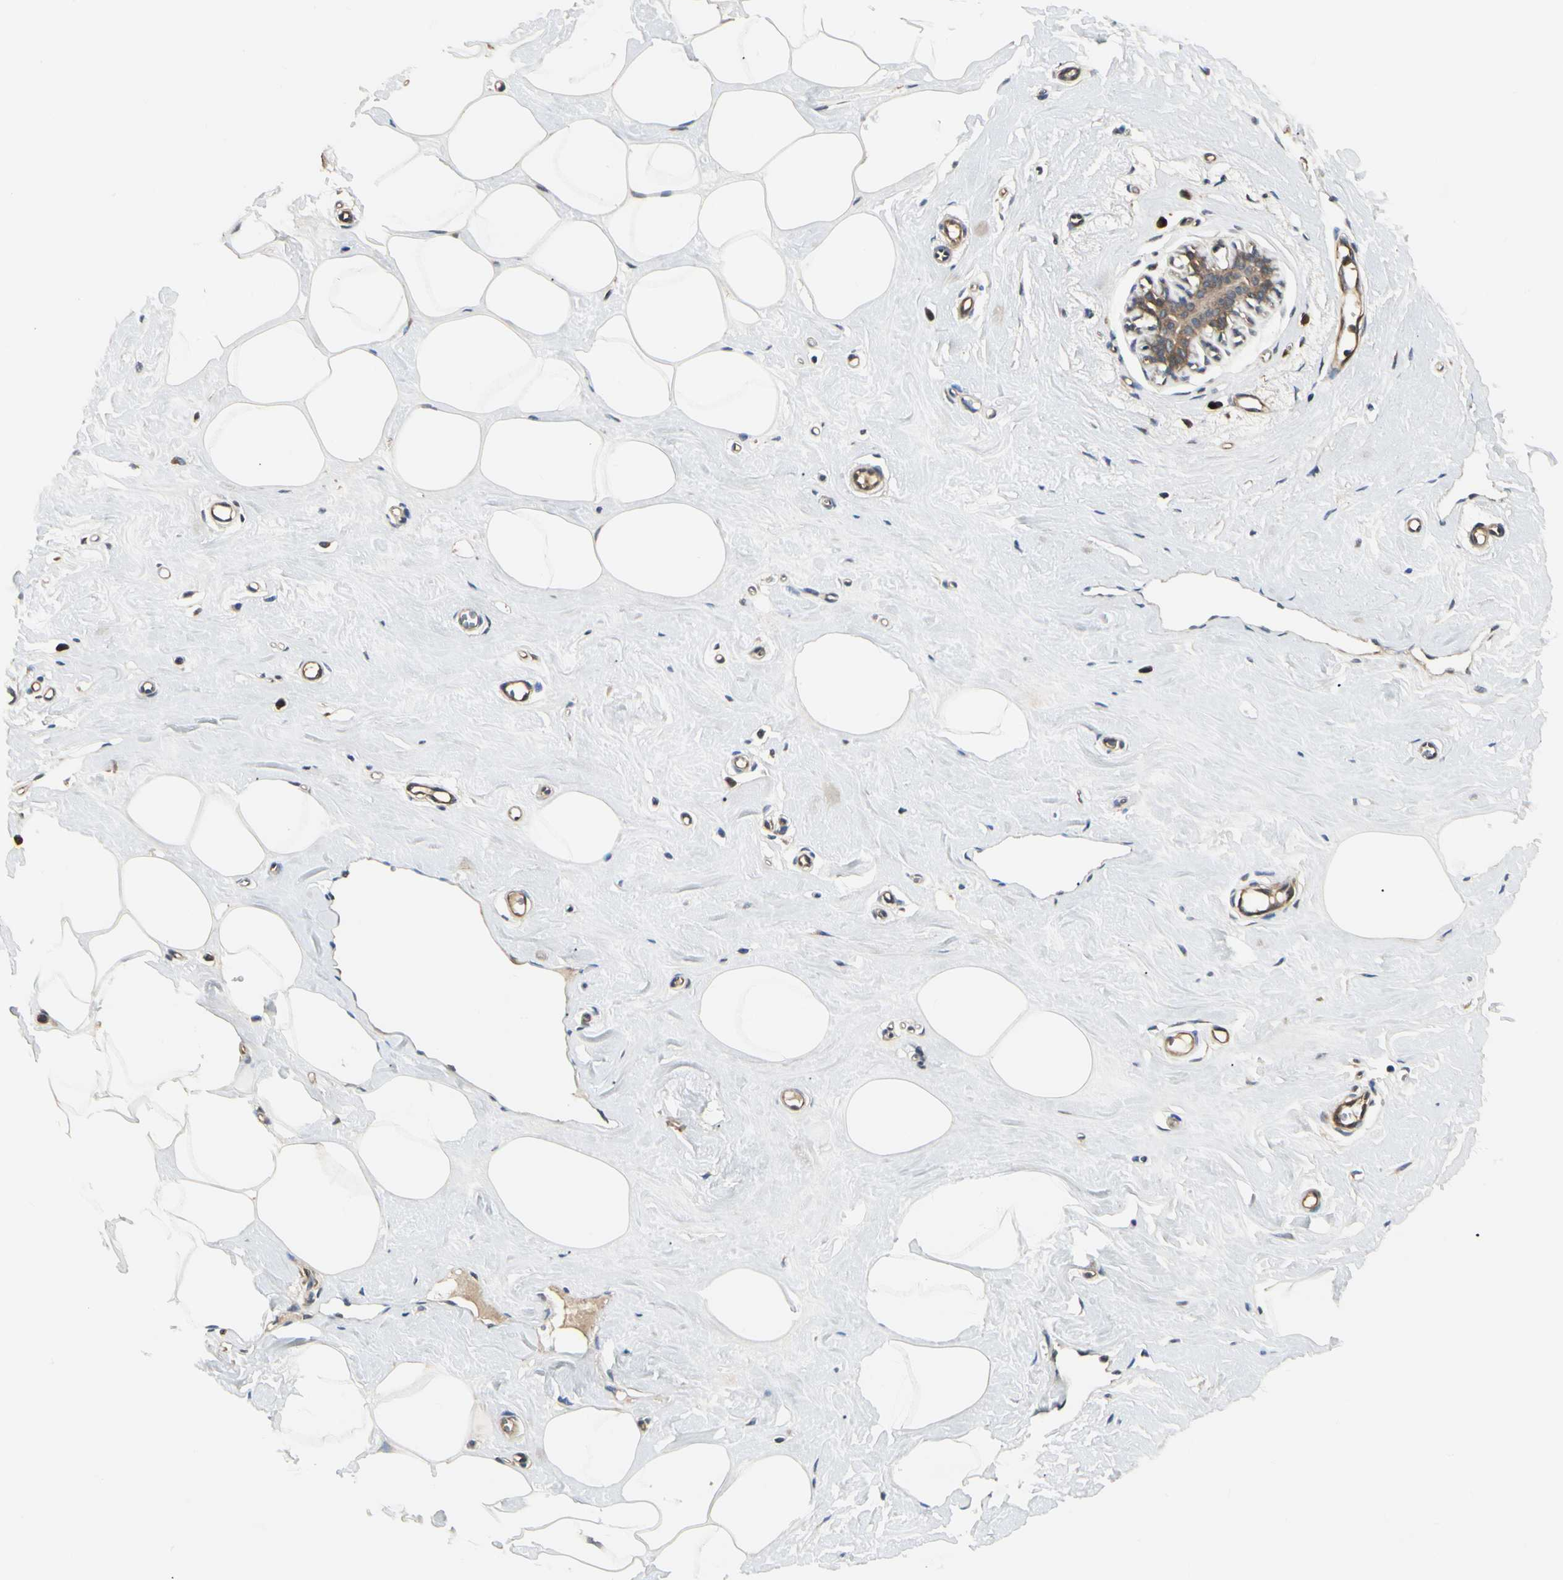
{"staining": {"intensity": "negative", "quantity": "none", "location": "none"}, "tissue": "breast", "cell_type": "Adipocytes", "image_type": "normal", "snomed": [{"axis": "morphology", "description": "Normal tissue, NOS"}, {"axis": "topography", "description": "Breast"}], "caption": "Immunohistochemical staining of normal human breast displays no significant expression in adipocytes. (Brightfield microscopy of DAB immunohistochemistry (IHC) at high magnification).", "gene": "NME1", "patient": {"sex": "female", "age": 45}}